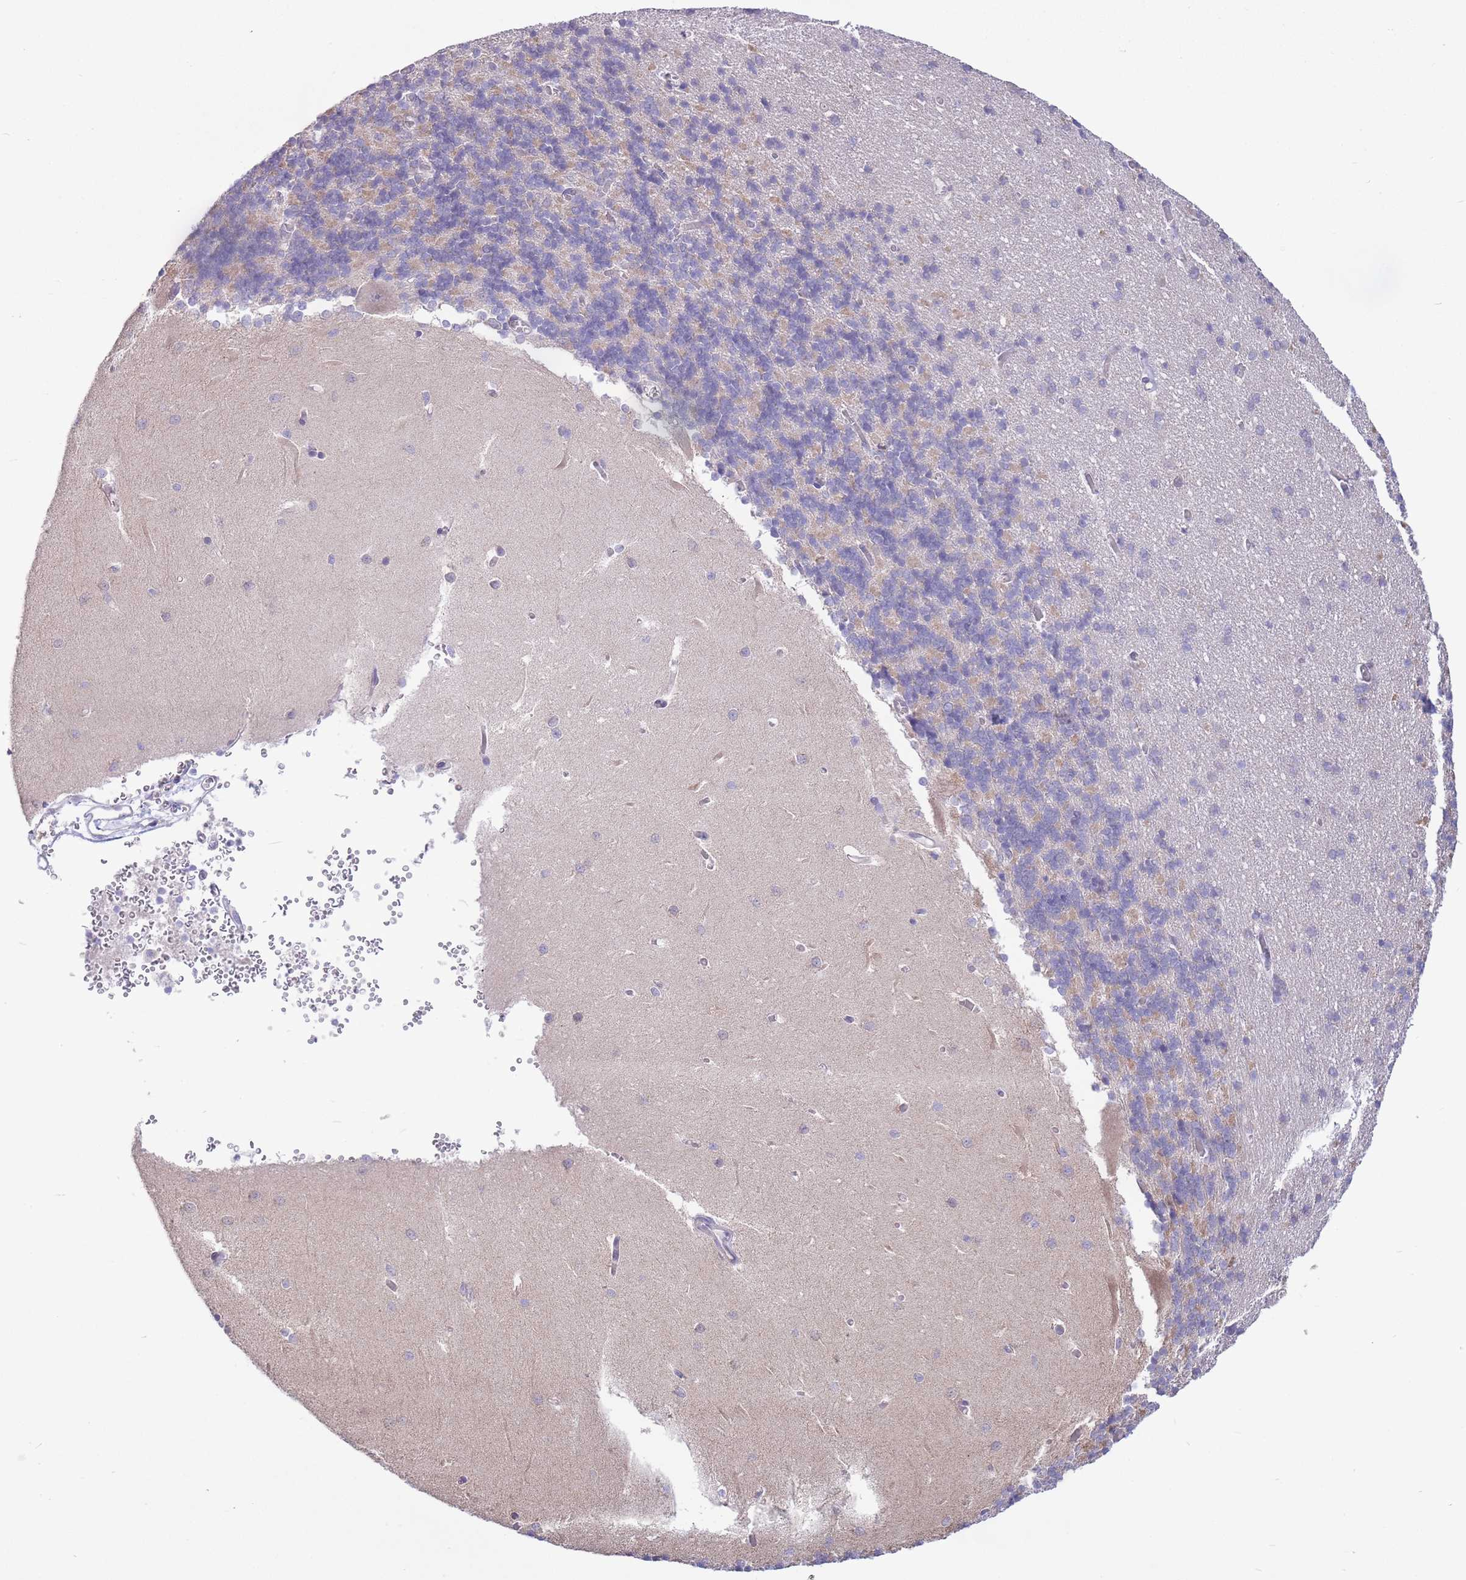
{"staining": {"intensity": "weak", "quantity": "25%-75%", "location": "cytoplasmic/membranous"}, "tissue": "cerebellum", "cell_type": "Cells in granular layer", "image_type": "normal", "snomed": [{"axis": "morphology", "description": "Normal tissue, NOS"}, {"axis": "topography", "description": "Cerebellum"}], "caption": "Immunohistochemical staining of unremarkable cerebellum exhibits weak cytoplasmic/membranous protein expression in approximately 25%-75% of cells in granular layer.", "gene": "ALS2CL", "patient": {"sex": "male", "age": 37}}